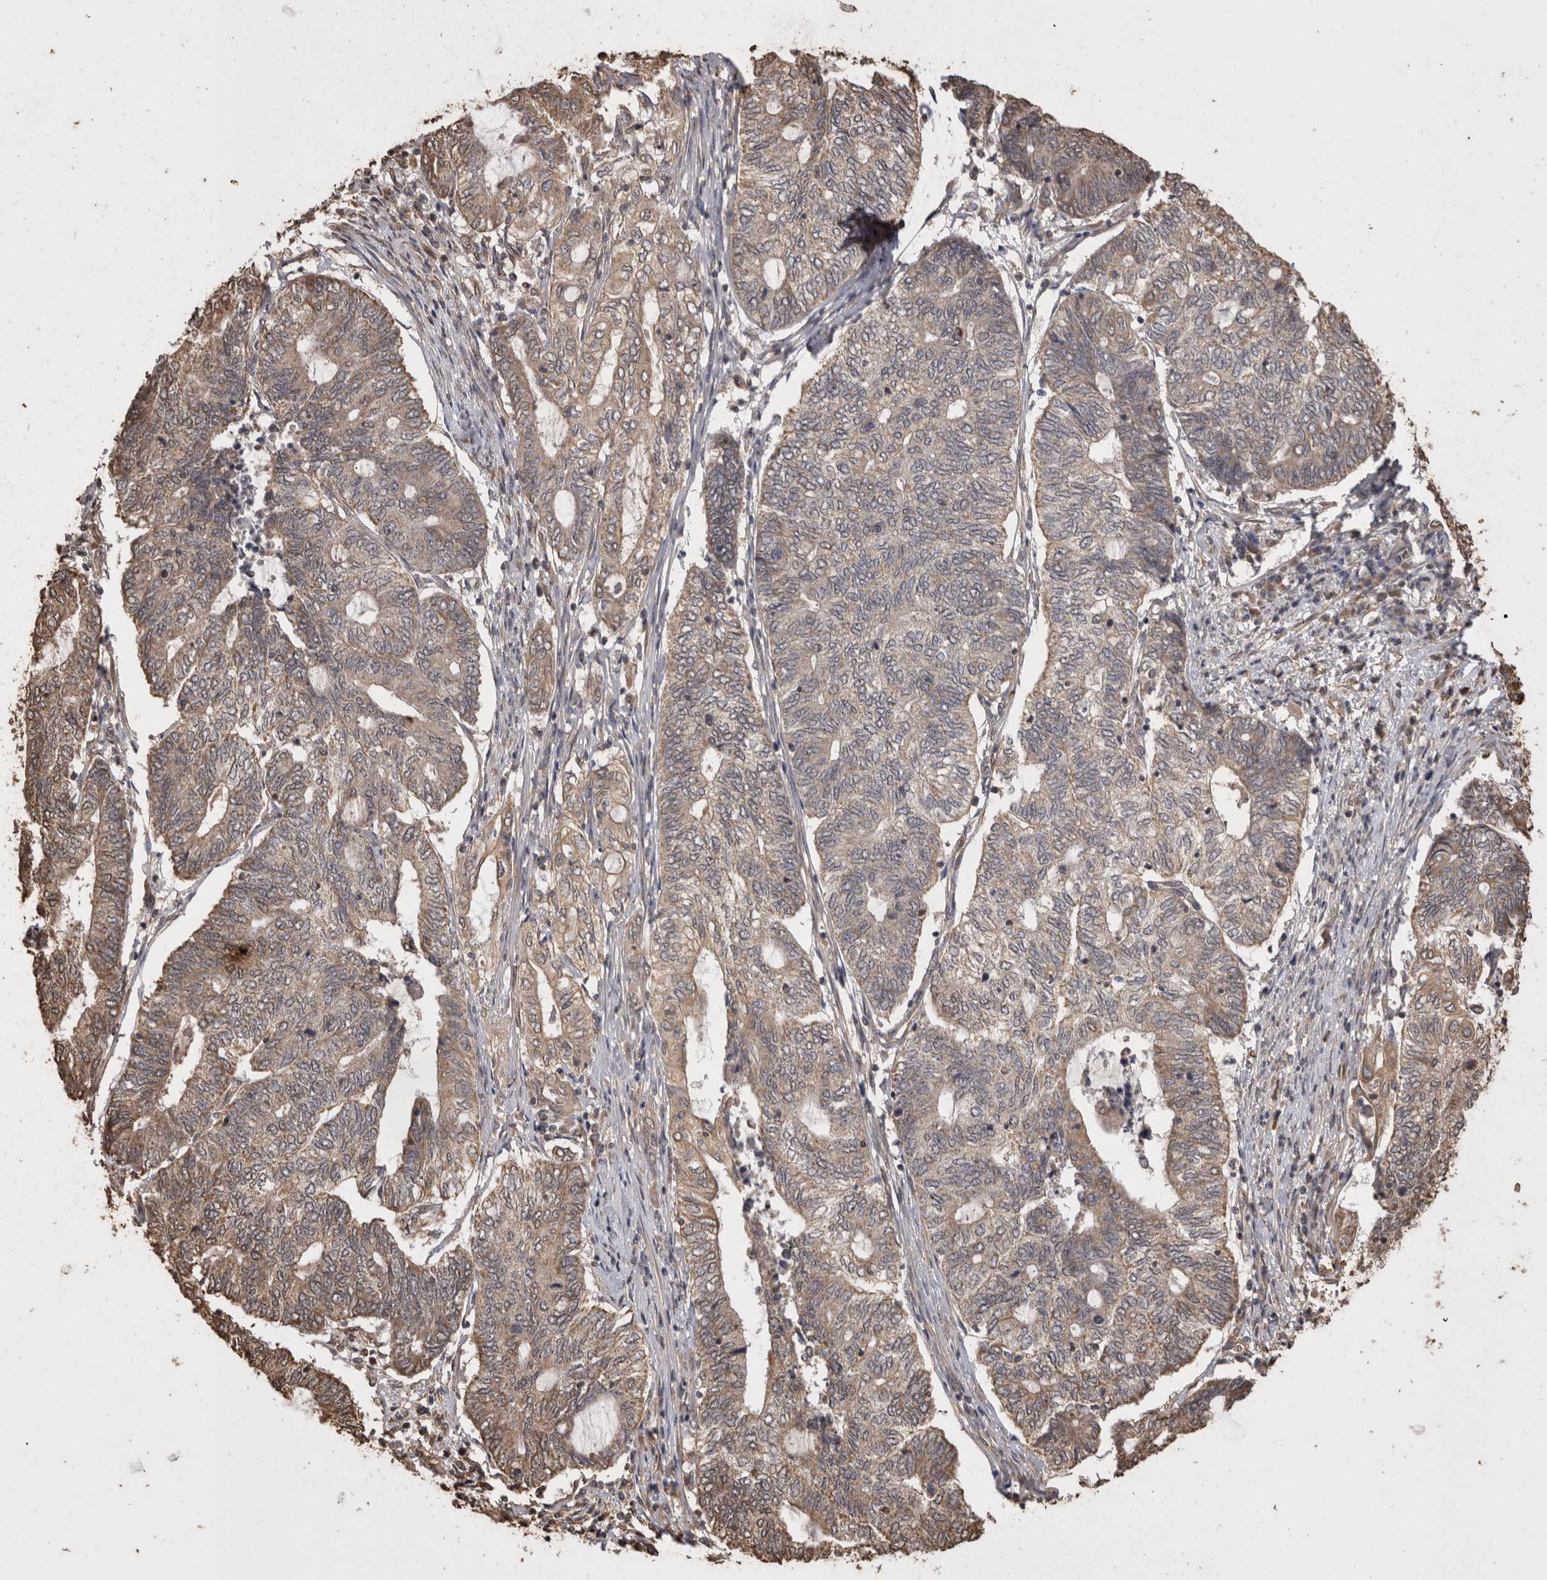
{"staining": {"intensity": "moderate", "quantity": "25%-75%", "location": "cytoplasmic/membranous"}, "tissue": "endometrial cancer", "cell_type": "Tumor cells", "image_type": "cancer", "snomed": [{"axis": "morphology", "description": "Adenocarcinoma, NOS"}, {"axis": "topography", "description": "Uterus"}, {"axis": "topography", "description": "Endometrium"}], "caption": "A micrograph showing moderate cytoplasmic/membranous expression in approximately 25%-75% of tumor cells in endometrial cancer, as visualized by brown immunohistochemical staining.", "gene": "SOCS5", "patient": {"sex": "female", "age": 70}}